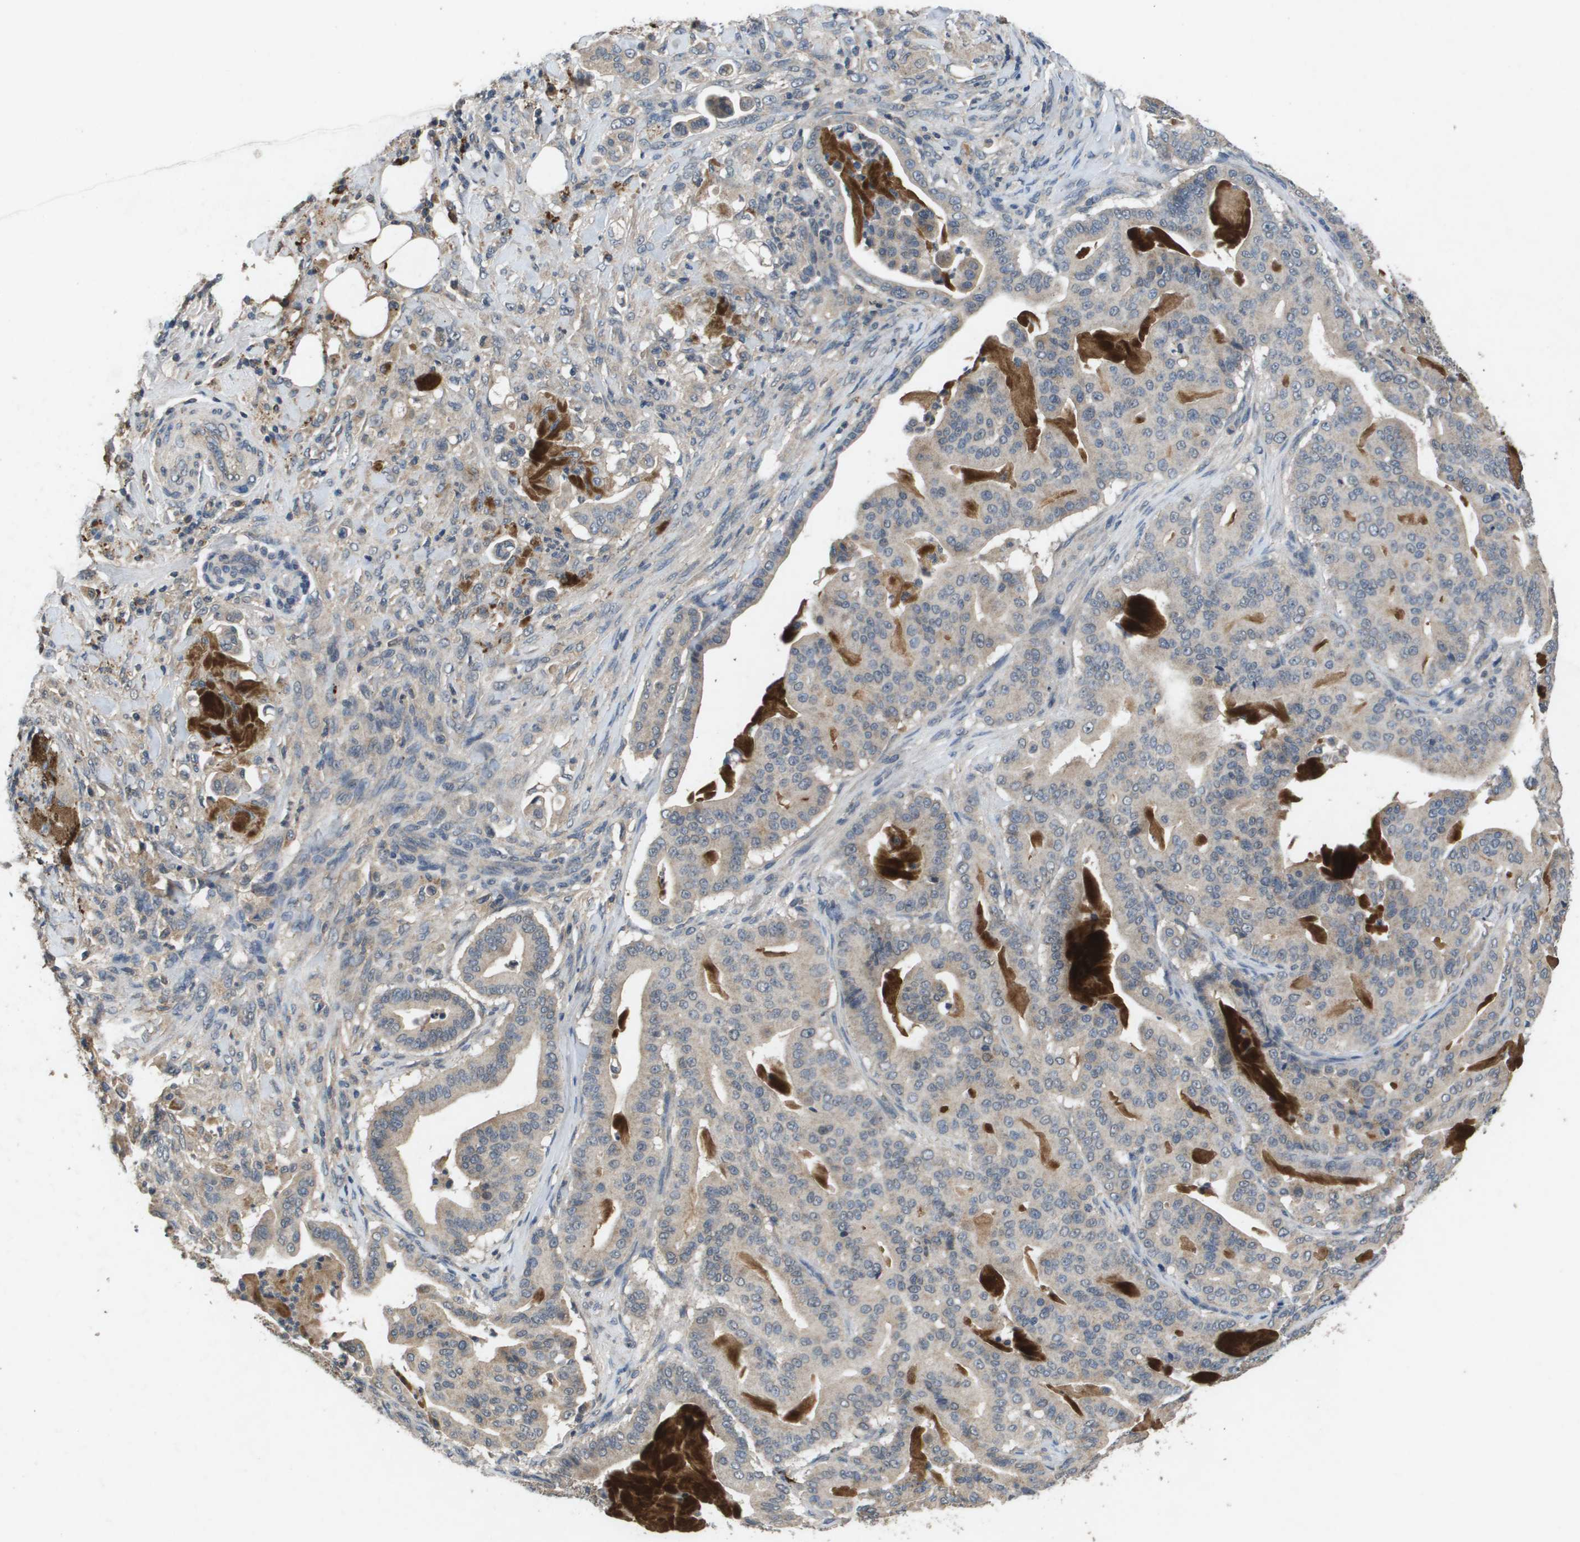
{"staining": {"intensity": "weak", "quantity": "<25%", "location": "cytoplasmic/membranous"}, "tissue": "pancreatic cancer", "cell_type": "Tumor cells", "image_type": "cancer", "snomed": [{"axis": "morphology", "description": "Adenocarcinoma, NOS"}, {"axis": "topography", "description": "Pancreas"}], "caption": "This is a micrograph of immunohistochemistry staining of pancreatic adenocarcinoma, which shows no staining in tumor cells.", "gene": "PROC", "patient": {"sex": "male", "age": 63}}